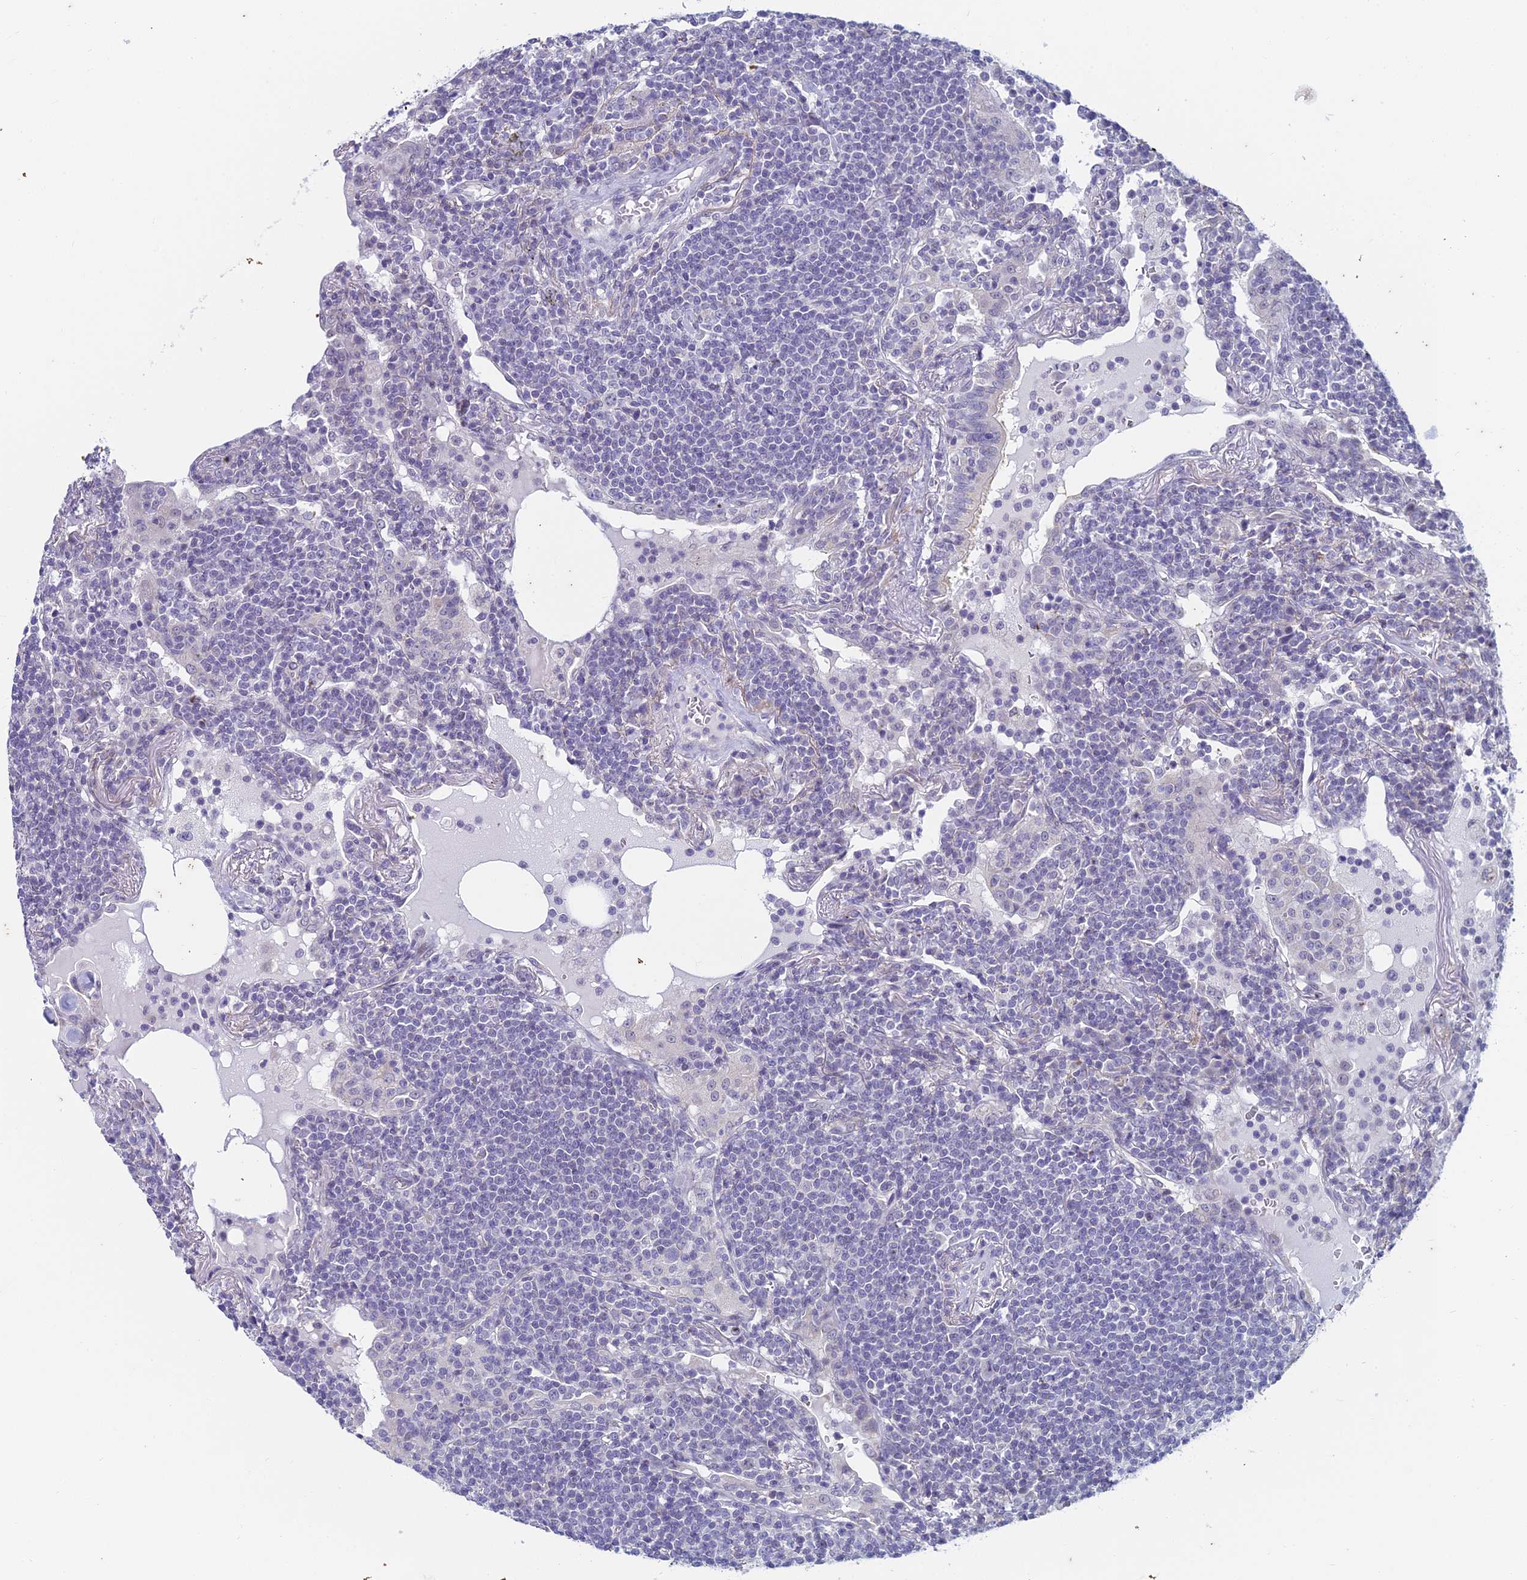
{"staining": {"intensity": "negative", "quantity": "none", "location": "none"}, "tissue": "lymphoma", "cell_type": "Tumor cells", "image_type": "cancer", "snomed": [{"axis": "morphology", "description": "Malignant lymphoma, non-Hodgkin's type, Low grade"}, {"axis": "topography", "description": "Lung"}], "caption": "IHC micrograph of neoplastic tissue: low-grade malignant lymphoma, non-Hodgkin's type stained with DAB reveals no significant protein expression in tumor cells. The staining is performed using DAB (3,3'-diaminobenzidine) brown chromogen with nuclei counter-stained in using hematoxylin.", "gene": "EEF2KMT", "patient": {"sex": "female", "age": 71}}